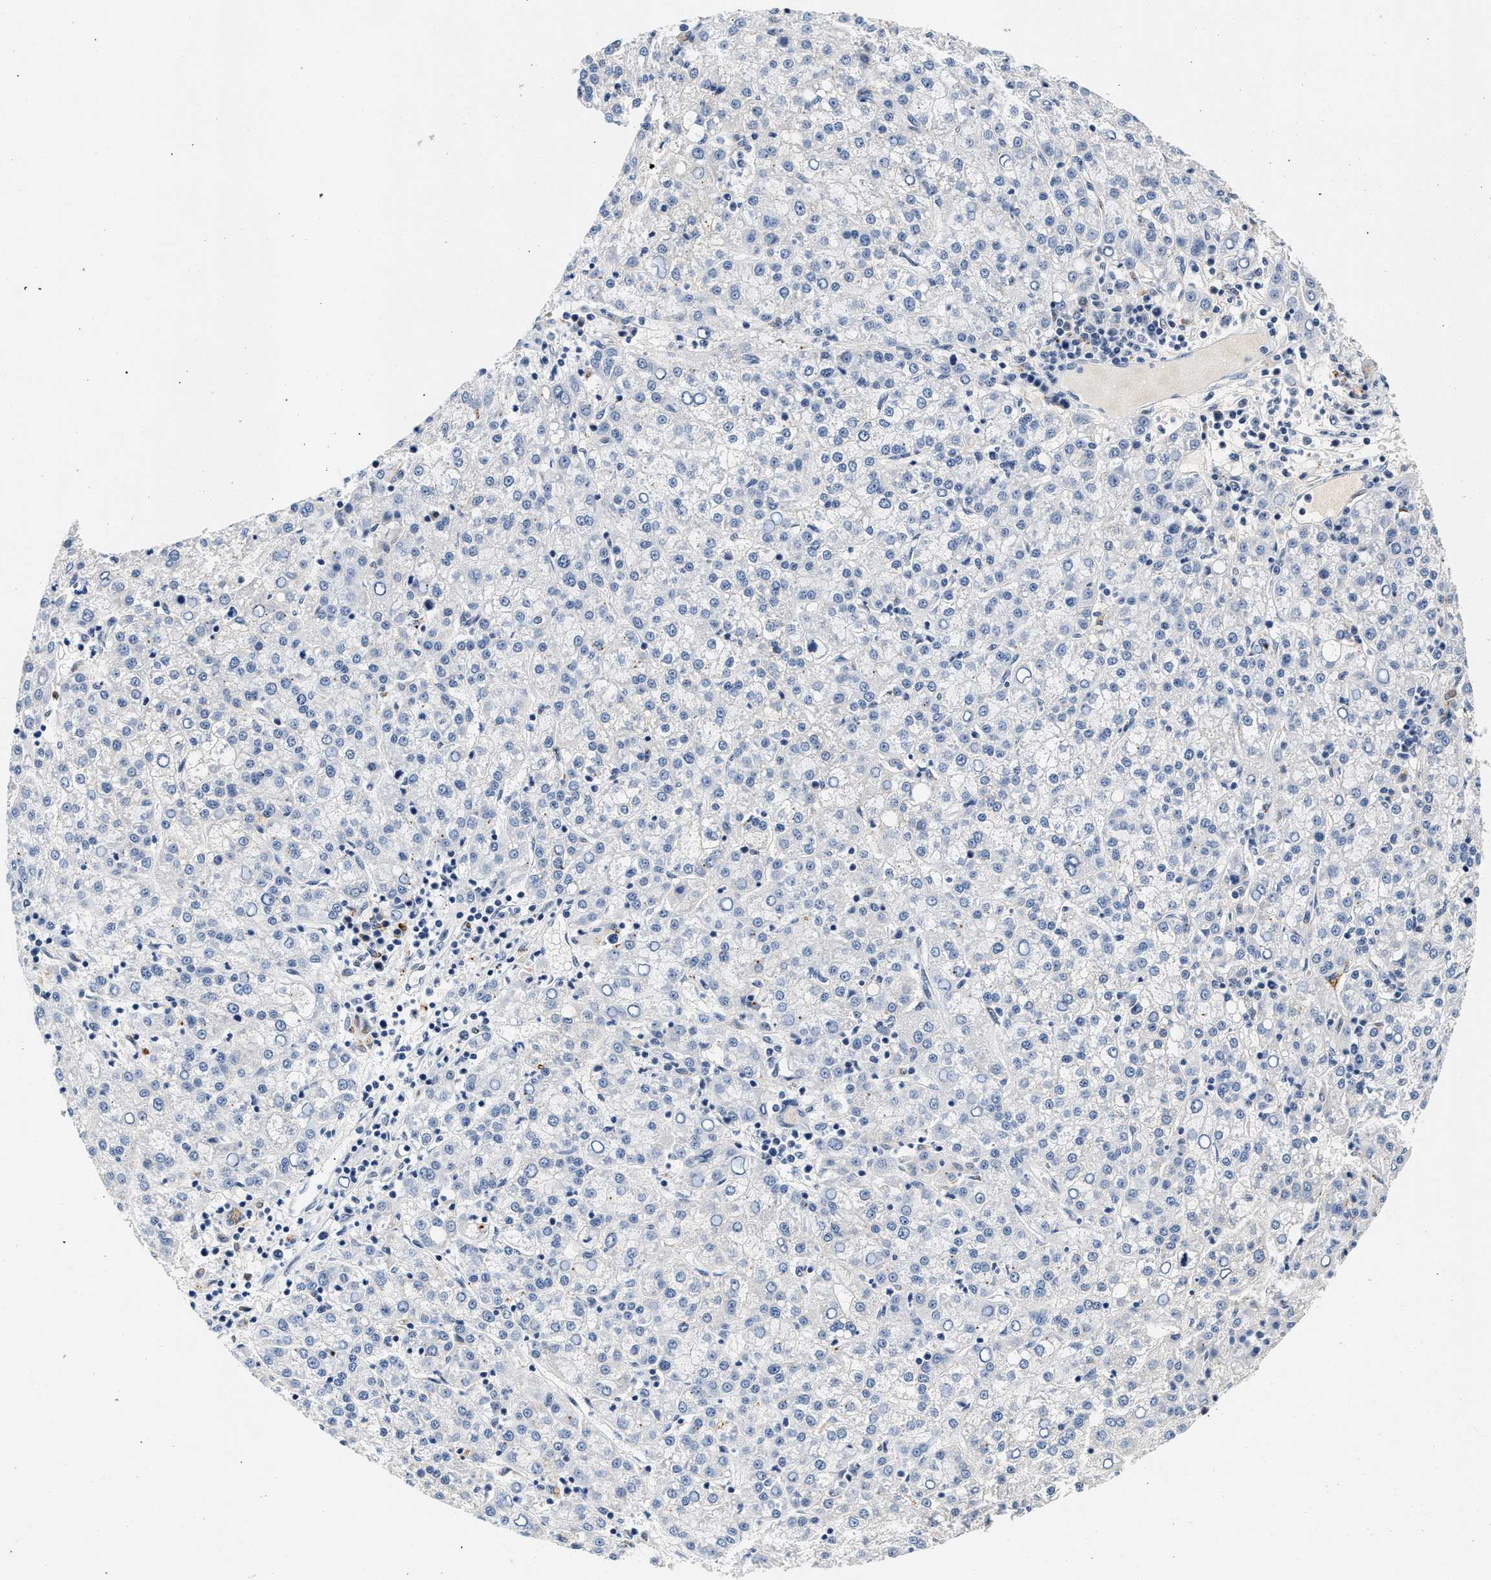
{"staining": {"intensity": "negative", "quantity": "none", "location": "none"}, "tissue": "liver cancer", "cell_type": "Tumor cells", "image_type": "cancer", "snomed": [{"axis": "morphology", "description": "Carcinoma, Hepatocellular, NOS"}, {"axis": "topography", "description": "Liver"}], "caption": "Hepatocellular carcinoma (liver) was stained to show a protein in brown. There is no significant positivity in tumor cells. Brightfield microscopy of immunohistochemistry (IHC) stained with DAB (3,3'-diaminobenzidine) (brown) and hematoxylin (blue), captured at high magnification.", "gene": "MED22", "patient": {"sex": "female", "age": 58}}